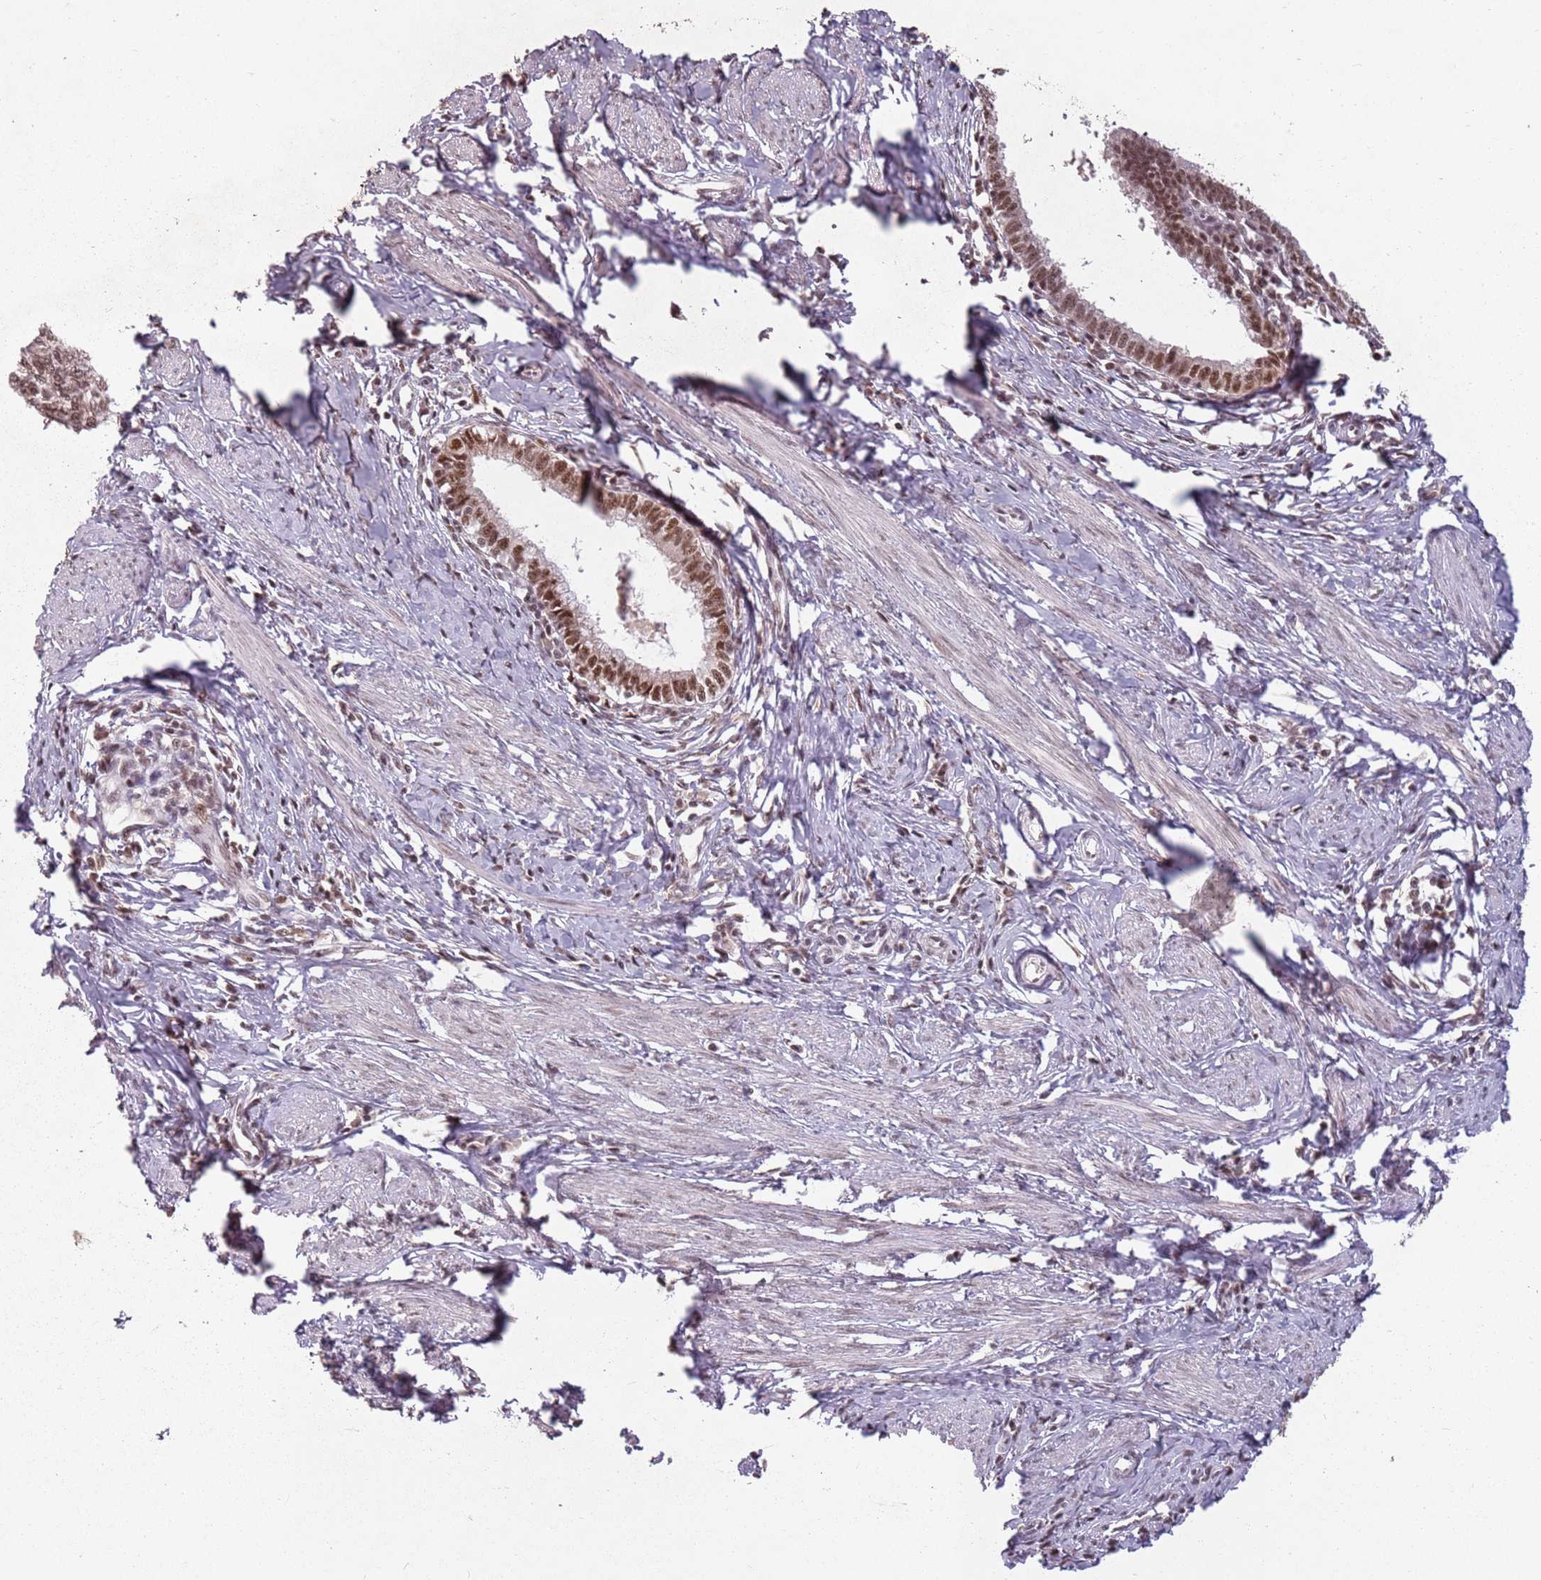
{"staining": {"intensity": "moderate", "quantity": ">75%", "location": "nuclear"}, "tissue": "cervical cancer", "cell_type": "Tumor cells", "image_type": "cancer", "snomed": [{"axis": "morphology", "description": "Adenocarcinoma, NOS"}, {"axis": "topography", "description": "Cervix"}], "caption": "Immunohistochemical staining of cervical cancer displays moderate nuclear protein staining in about >75% of tumor cells.", "gene": "NCBP1", "patient": {"sex": "female", "age": 36}}